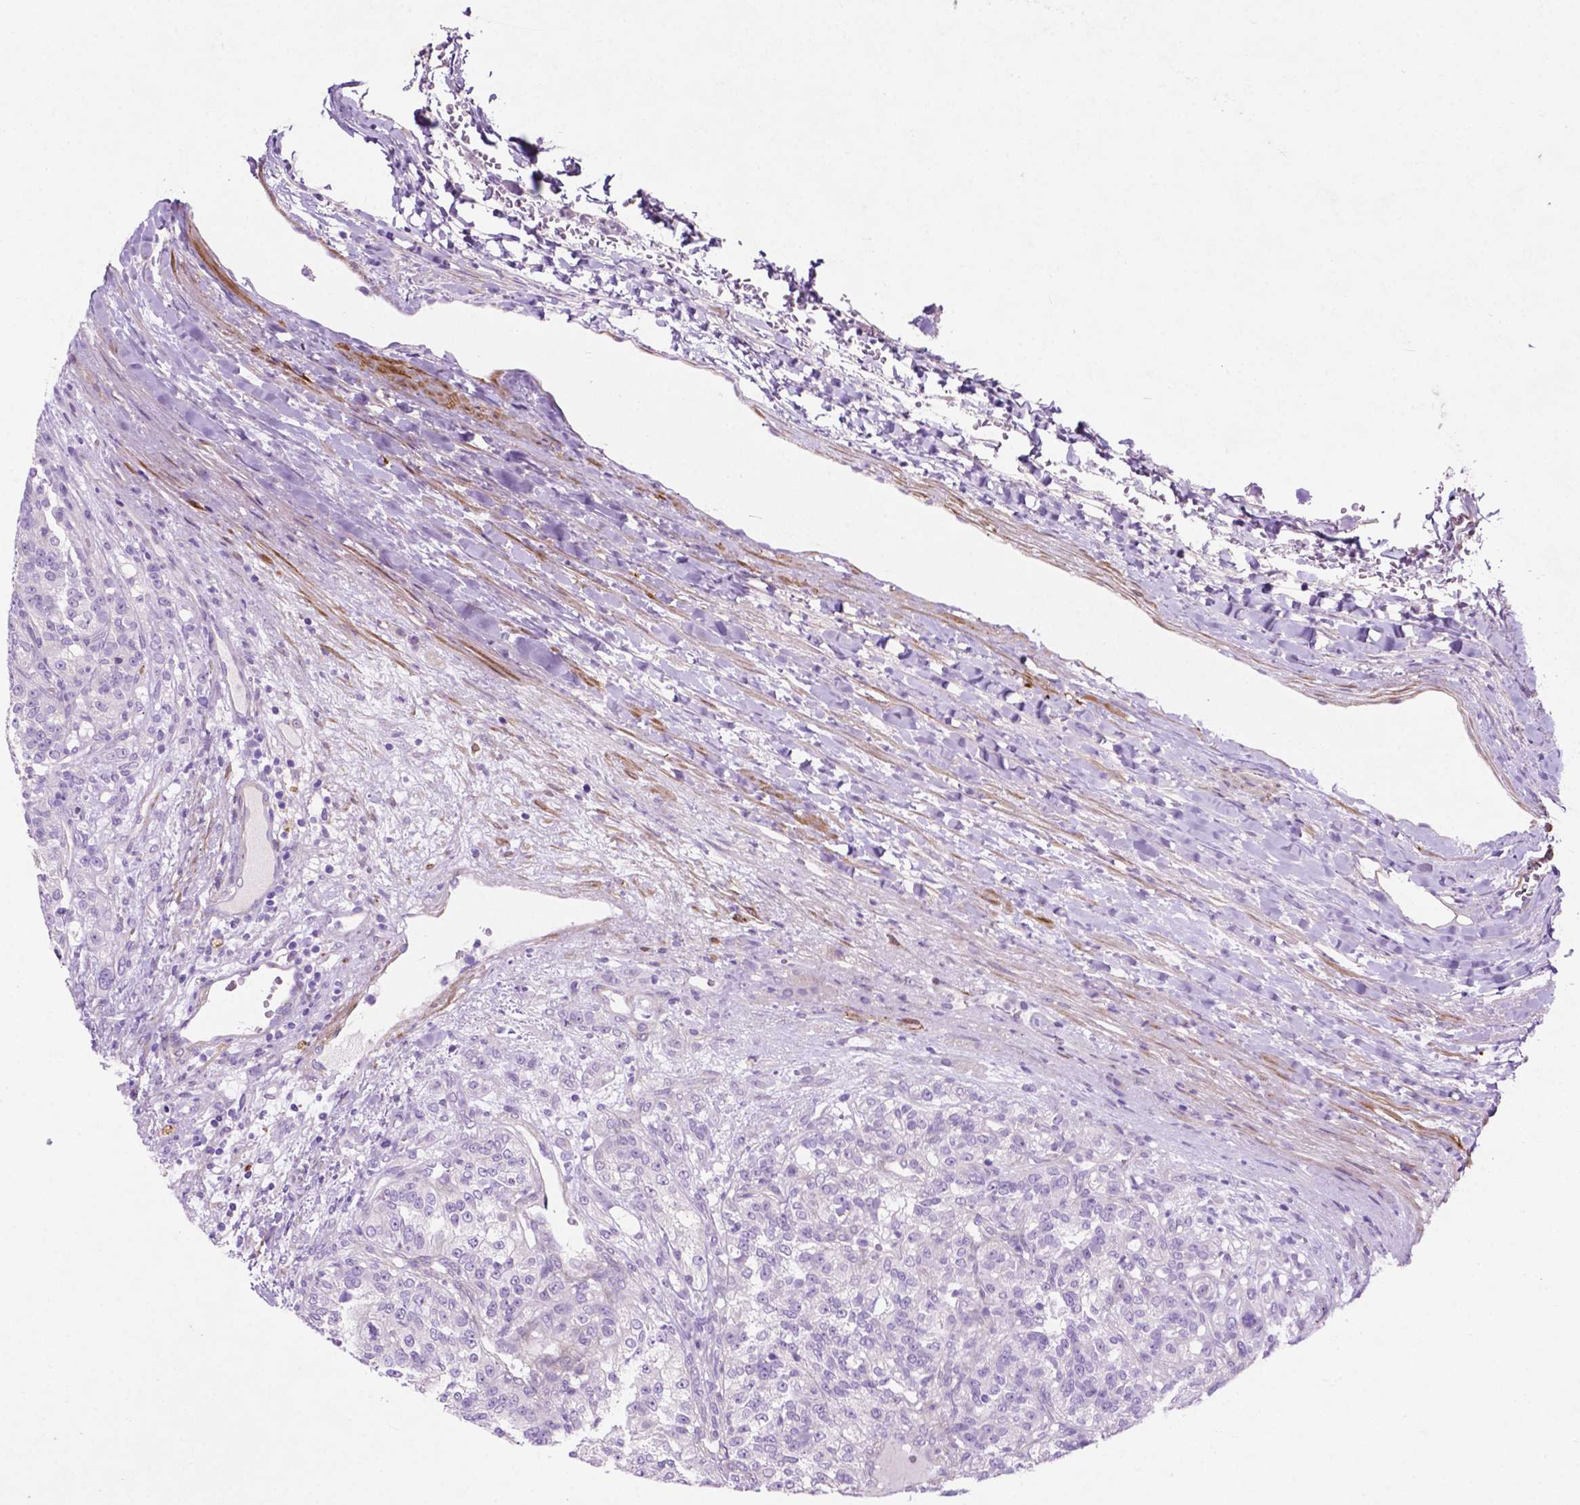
{"staining": {"intensity": "negative", "quantity": "none", "location": "none"}, "tissue": "renal cancer", "cell_type": "Tumor cells", "image_type": "cancer", "snomed": [{"axis": "morphology", "description": "Adenocarcinoma, NOS"}, {"axis": "topography", "description": "Kidney"}], "caption": "A micrograph of human renal cancer is negative for staining in tumor cells. Brightfield microscopy of immunohistochemistry stained with DAB (brown) and hematoxylin (blue), captured at high magnification.", "gene": "ASPG", "patient": {"sex": "female", "age": 63}}